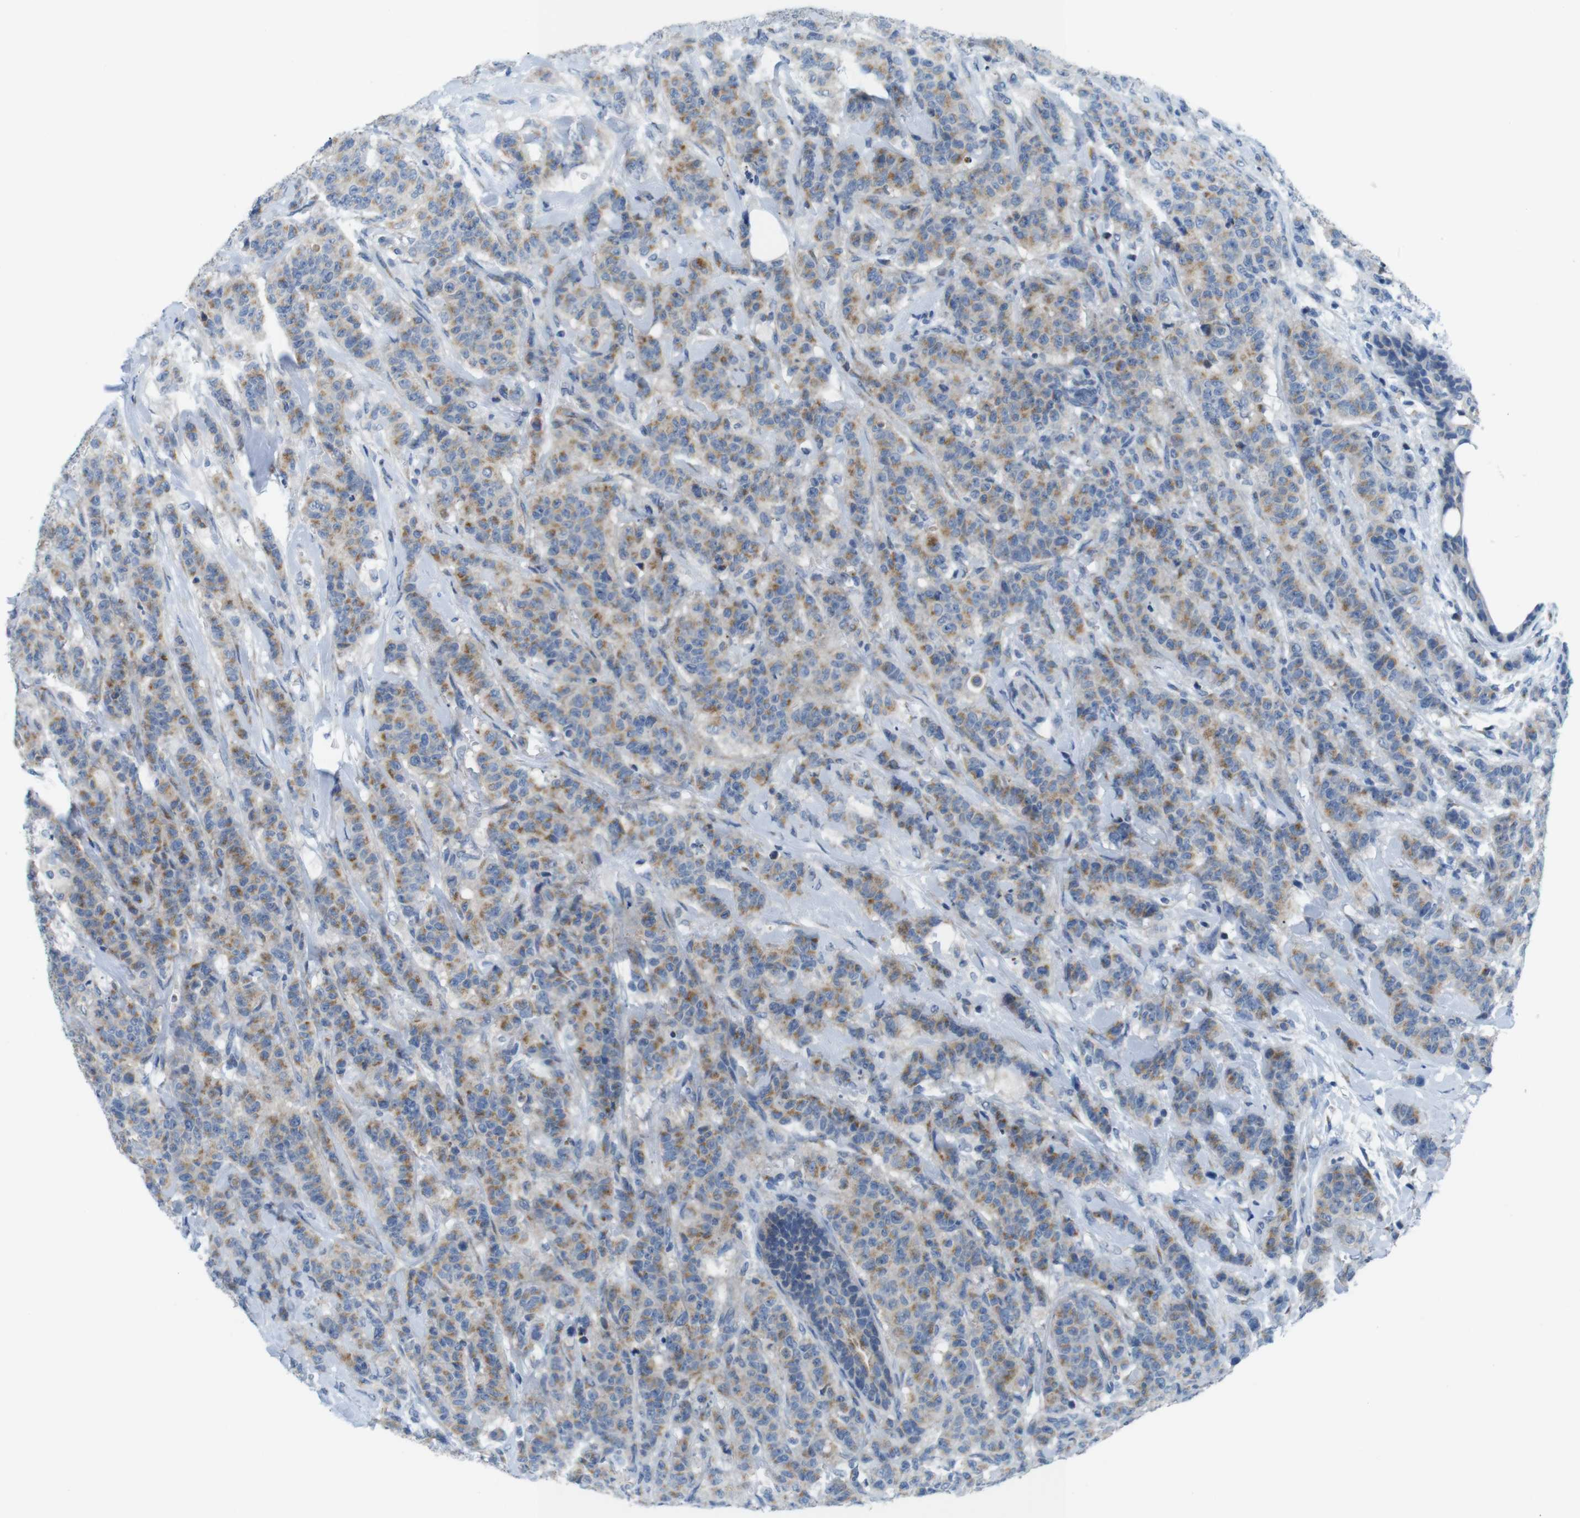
{"staining": {"intensity": "moderate", "quantity": ">75%", "location": "cytoplasmic/membranous"}, "tissue": "breast cancer", "cell_type": "Tumor cells", "image_type": "cancer", "snomed": [{"axis": "morphology", "description": "Normal tissue, NOS"}, {"axis": "morphology", "description": "Duct carcinoma"}, {"axis": "topography", "description": "Breast"}], "caption": "Immunohistochemistry micrograph of neoplastic tissue: human breast invasive ductal carcinoma stained using IHC reveals medium levels of moderate protein expression localized specifically in the cytoplasmic/membranous of tumor cells, appearing as a cytoplasmic/membranous brown color.", "gene": "GOLGA2", "patient": {"sex": "female", "age": 40}}